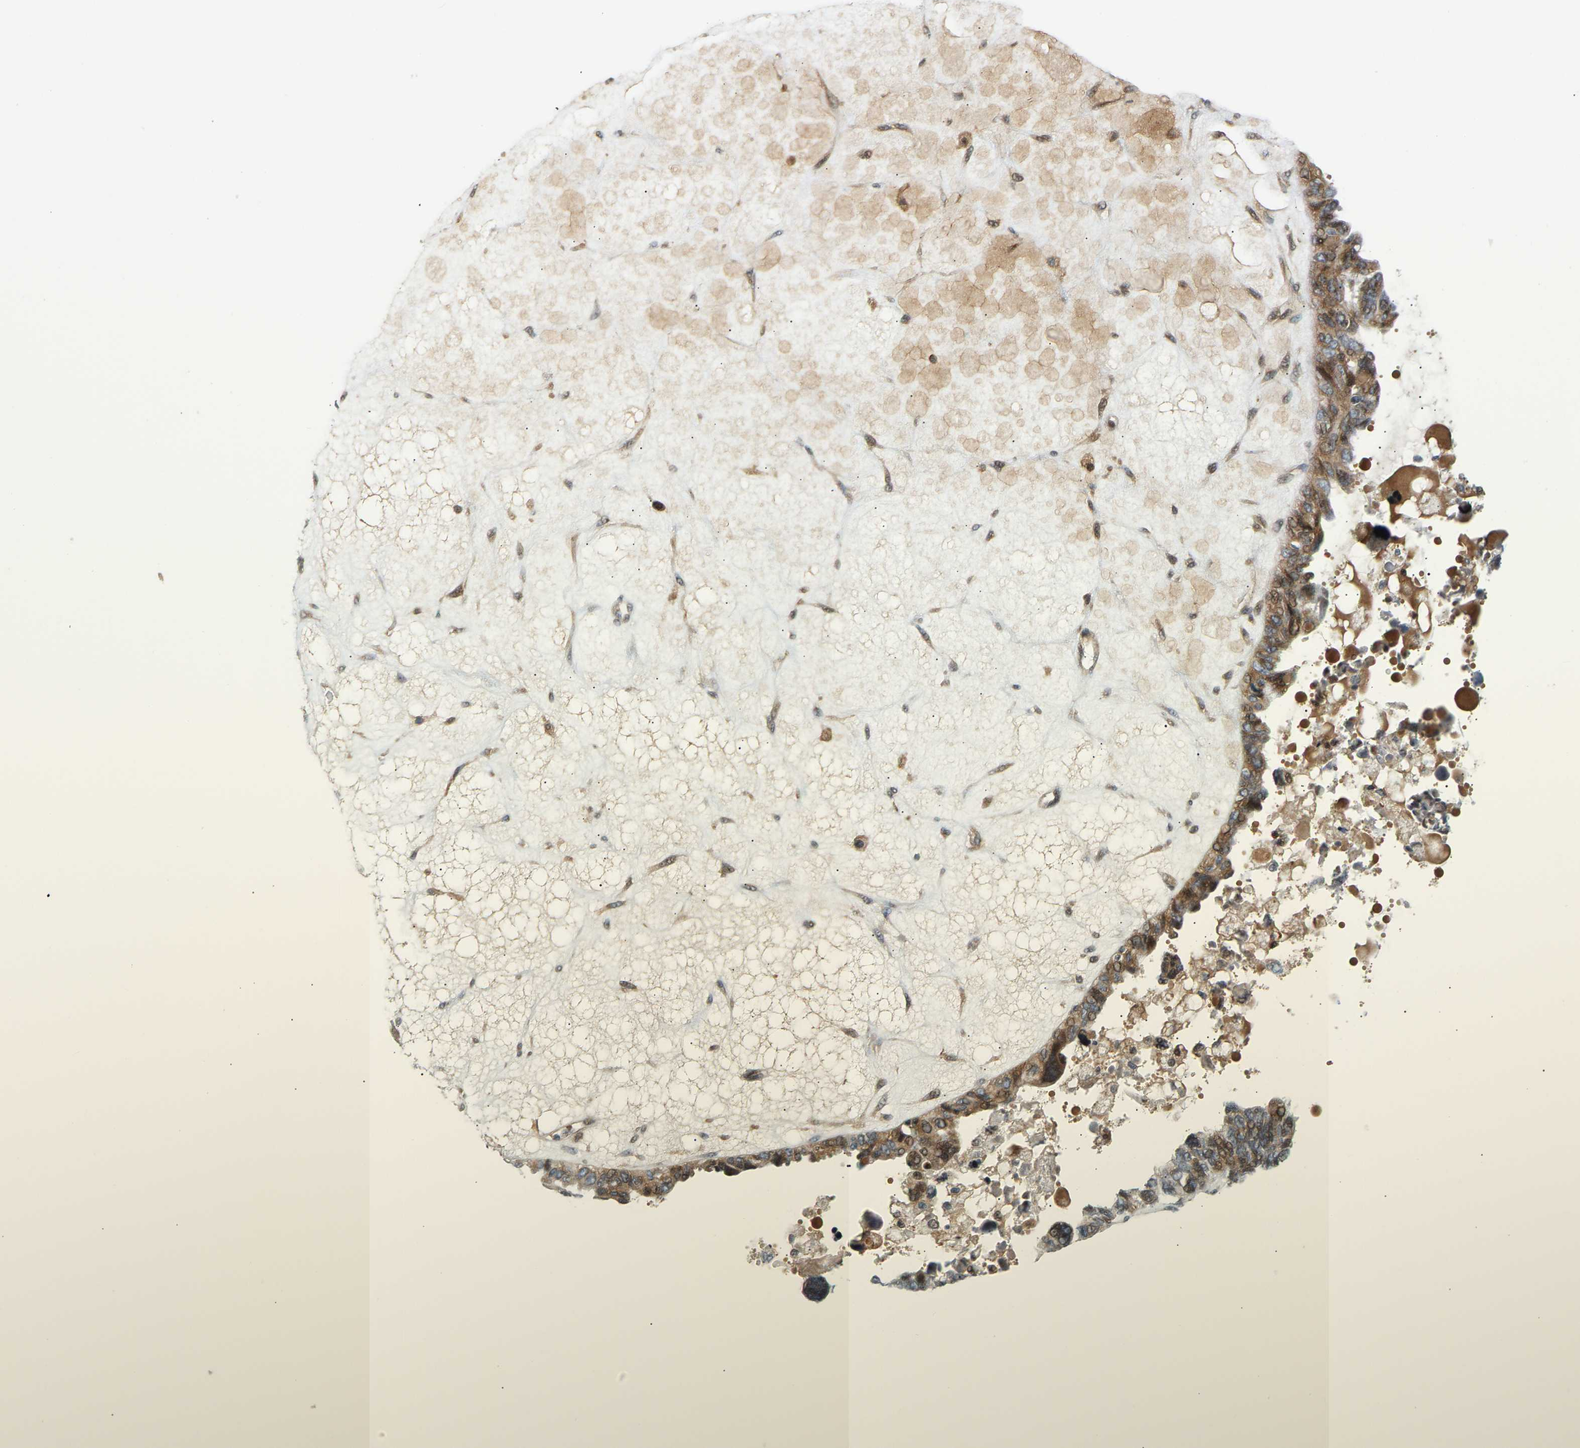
{"staining": {"intensity": "moderate", "quantity": ">75%", "location": "cytoplasmic/membranous,nuclear"}, "tissue": "ovarian cancer", "cell_type": "Tumor cells", "image_type": "cancer", "snomed": [{"axis": "morphology", "description": "Cystadenocarcinoma, serous, NOS"}, {"axis": "topography", "description": "Ovary"}], "caption": "Ovarian cancer was stained to show a protein in brown. There is medium levels of moderate cytoplasmic/membranous and nuclear expression in about >75% of tumor cells.", "gene": "POGLUT2", "patient": {"sex": "female", "age": 79}}